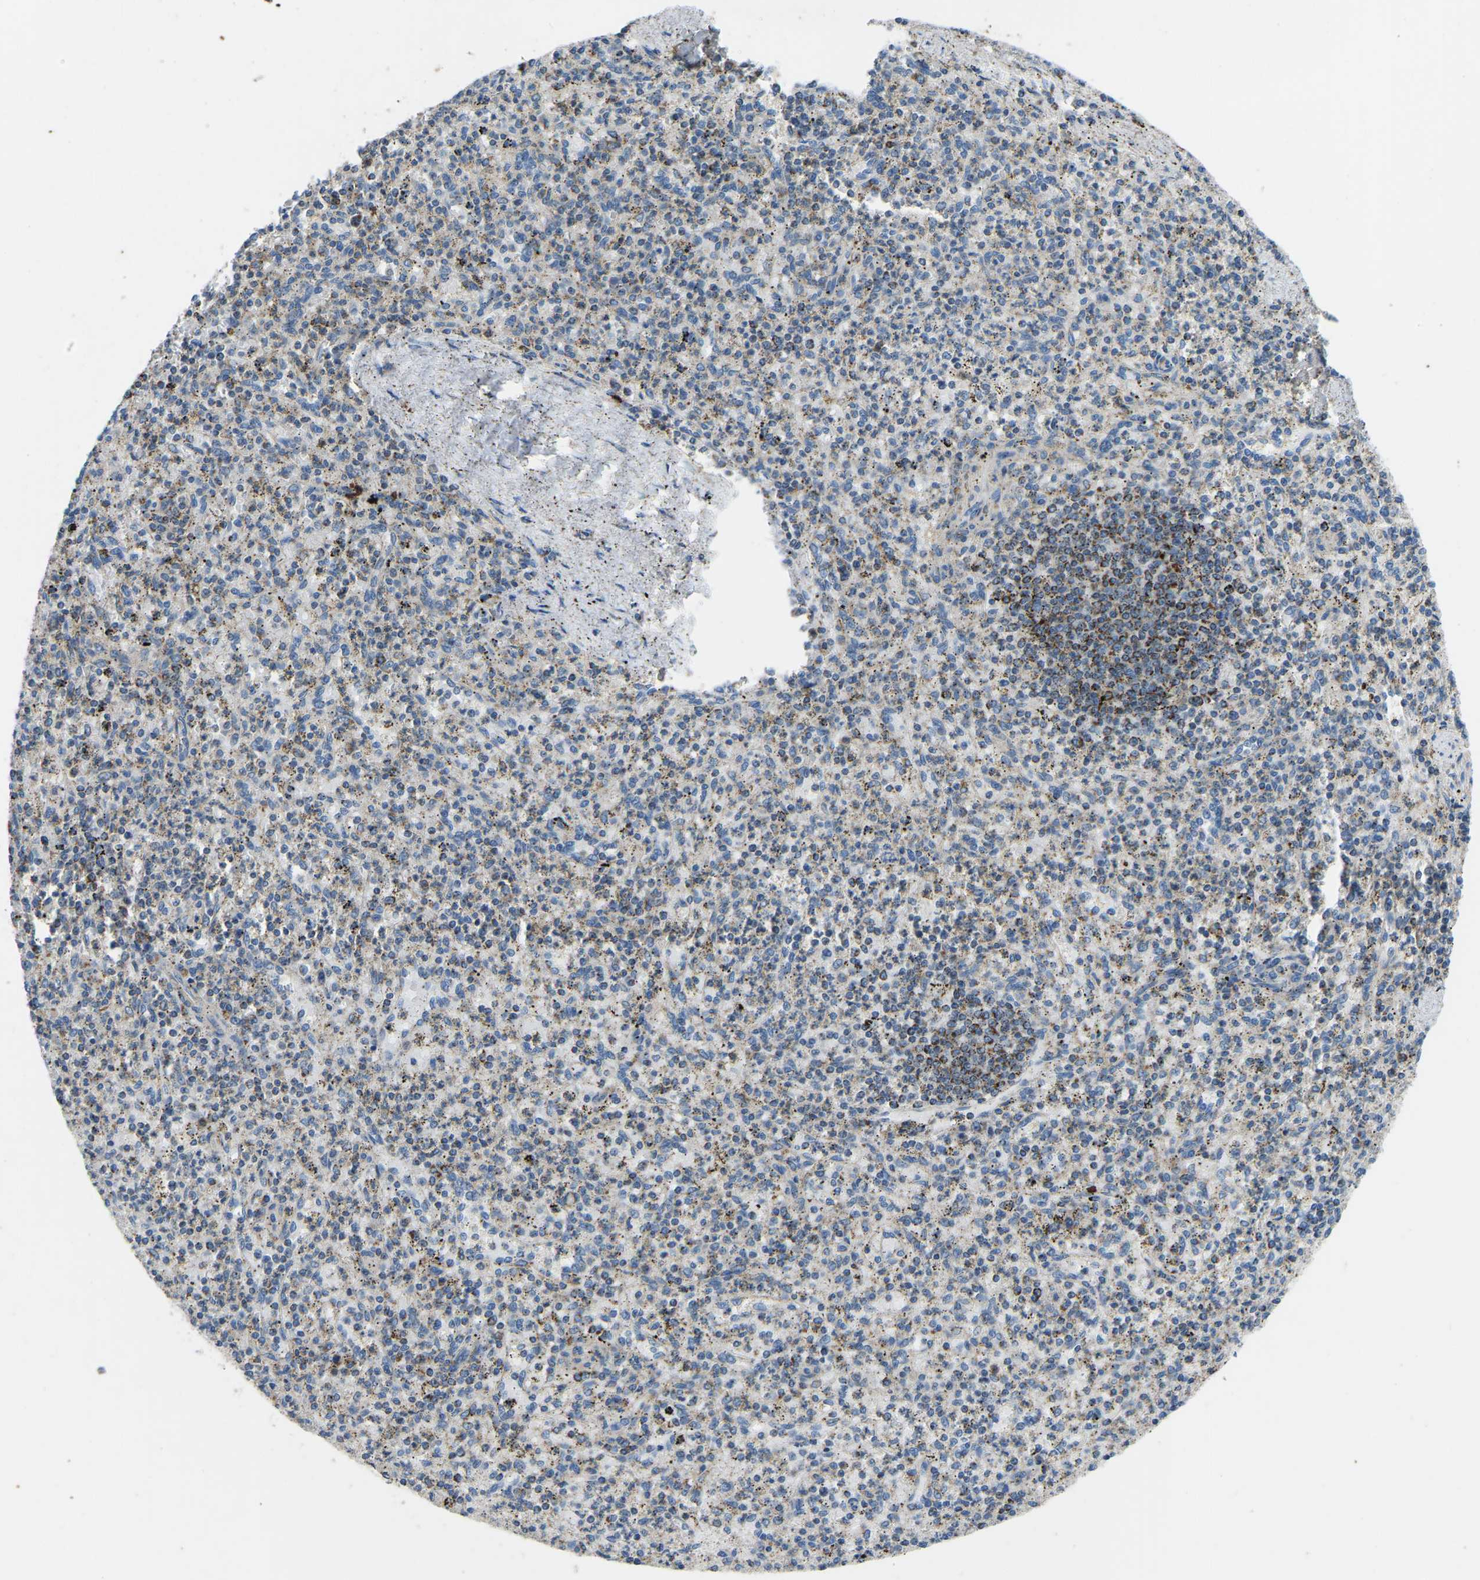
{"staining": {"intensity": "weak", "quantity": "25%-75%", "location": "cytoplasmic/membranous"}, "tissue": "spleen", "cell_type": "Cells in red pulp", "image_type": "normal", "snomed": [{"axis": "morphology", "description": "Normal tissue, NOS"}, {"axis": "topography", "description": "Spleen"}], "caption": "This image reveals IHC staining of normal human spleen, with low weak cytoplasmic/membranous positivity in approximately 25%-75% of cells in red pulp.", "gene": "ZNF200", "patient": {"sex": "male", "age": 72}}